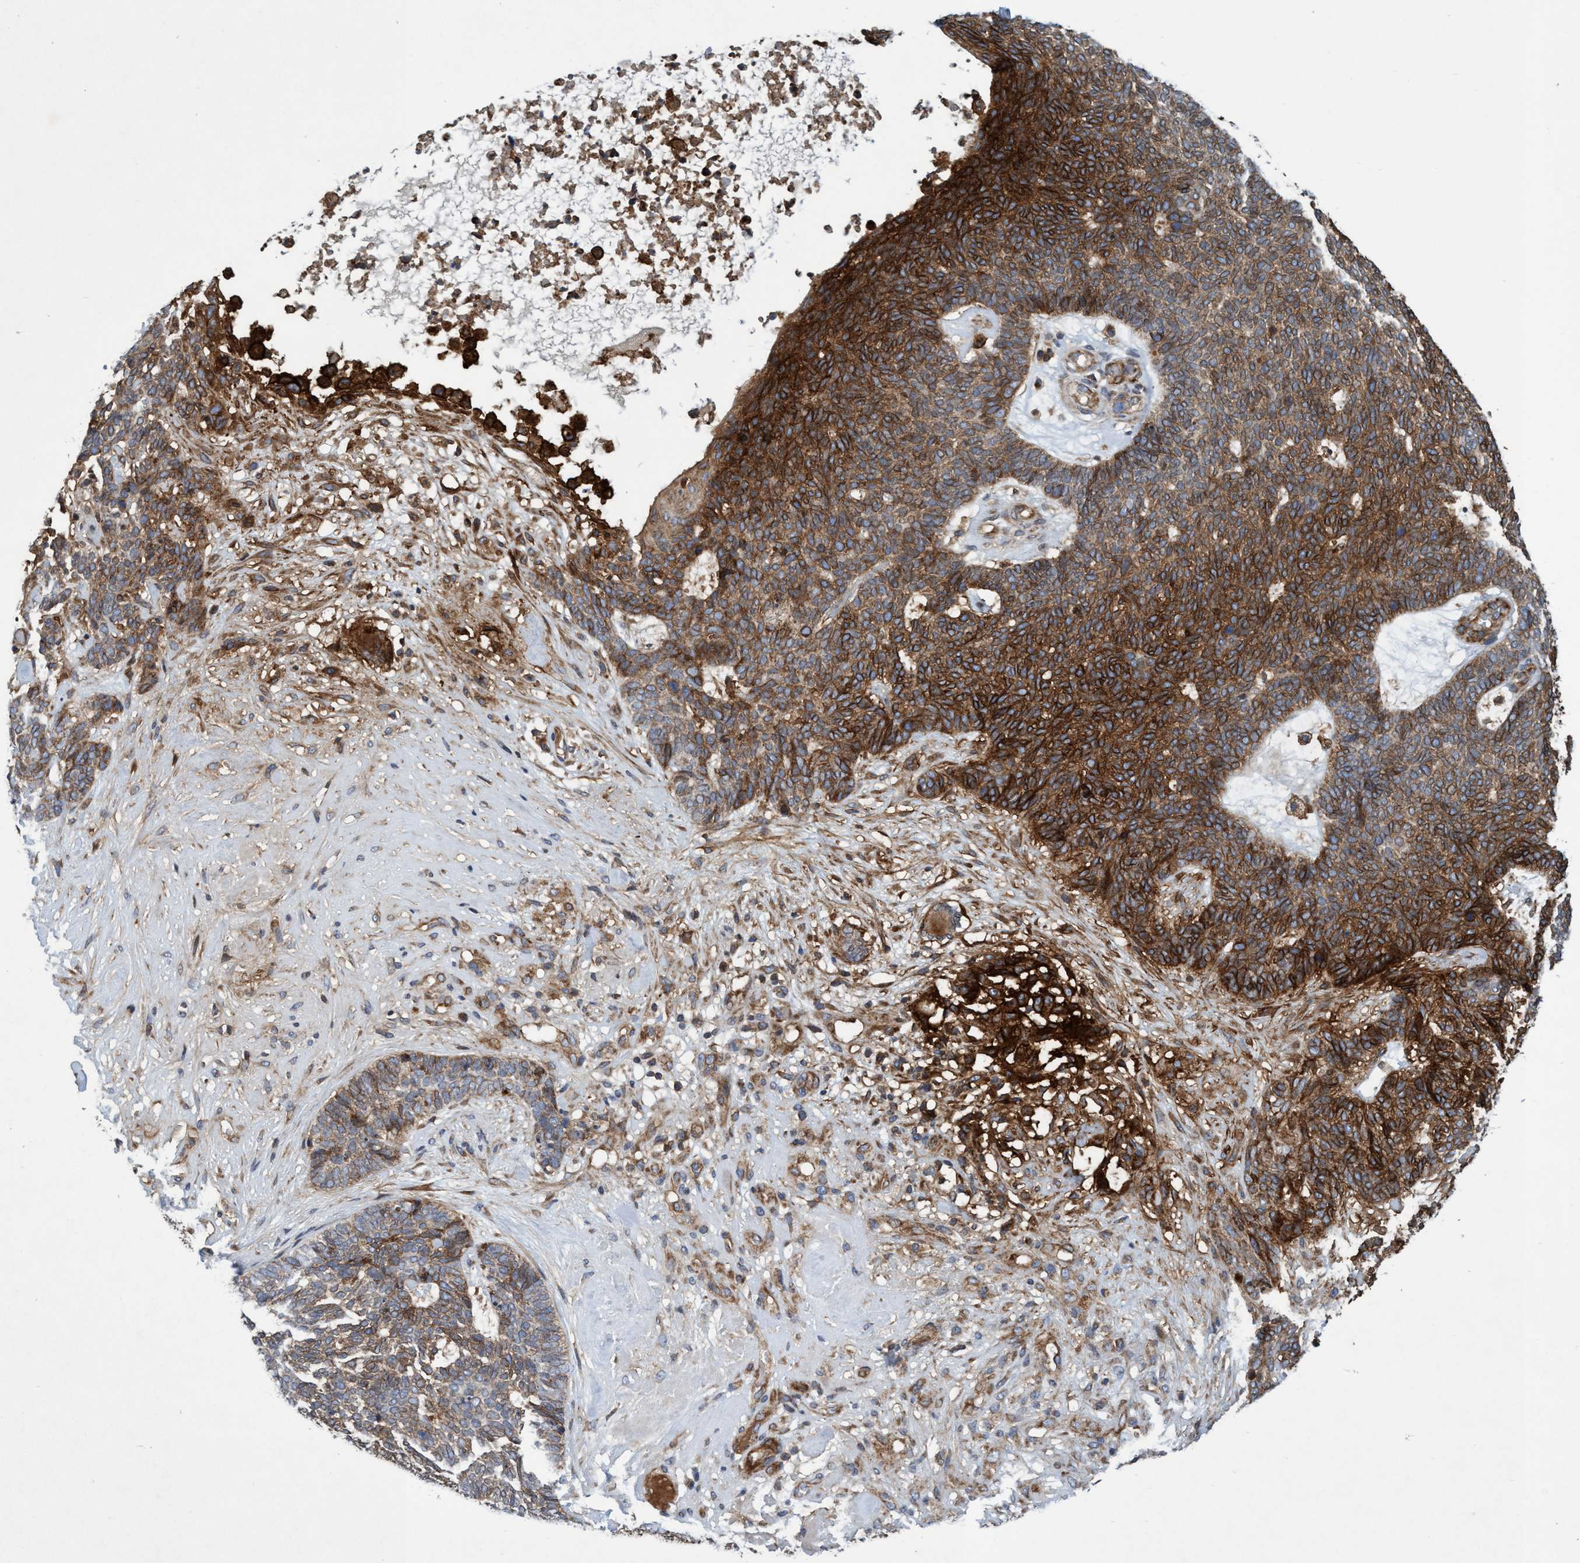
{"staining": {"intensity": "strong", "quantity": "25%-75%", "location": "cytoplasmic/membranous"}, "tissue": "skin cancer", "cell_type": "Tumor cells", "image_type": "cancer", "snomed": [{"axis": "morphology", "description": "Basal cell carcinoma"}, {"axis": "topography", "description": "Skin"}], "caption": "This micrograph exhibits skin basal cell carcinoma stained with immunohistochemistry (IHC) to label a protein in brown. The cytoplasmic/membranous of tumor cells show strong positivity for the protein. Nuclei are counter-stained blue.", "gene": "SLC16A3", "patient": {"sex": "female", "age": 84}}